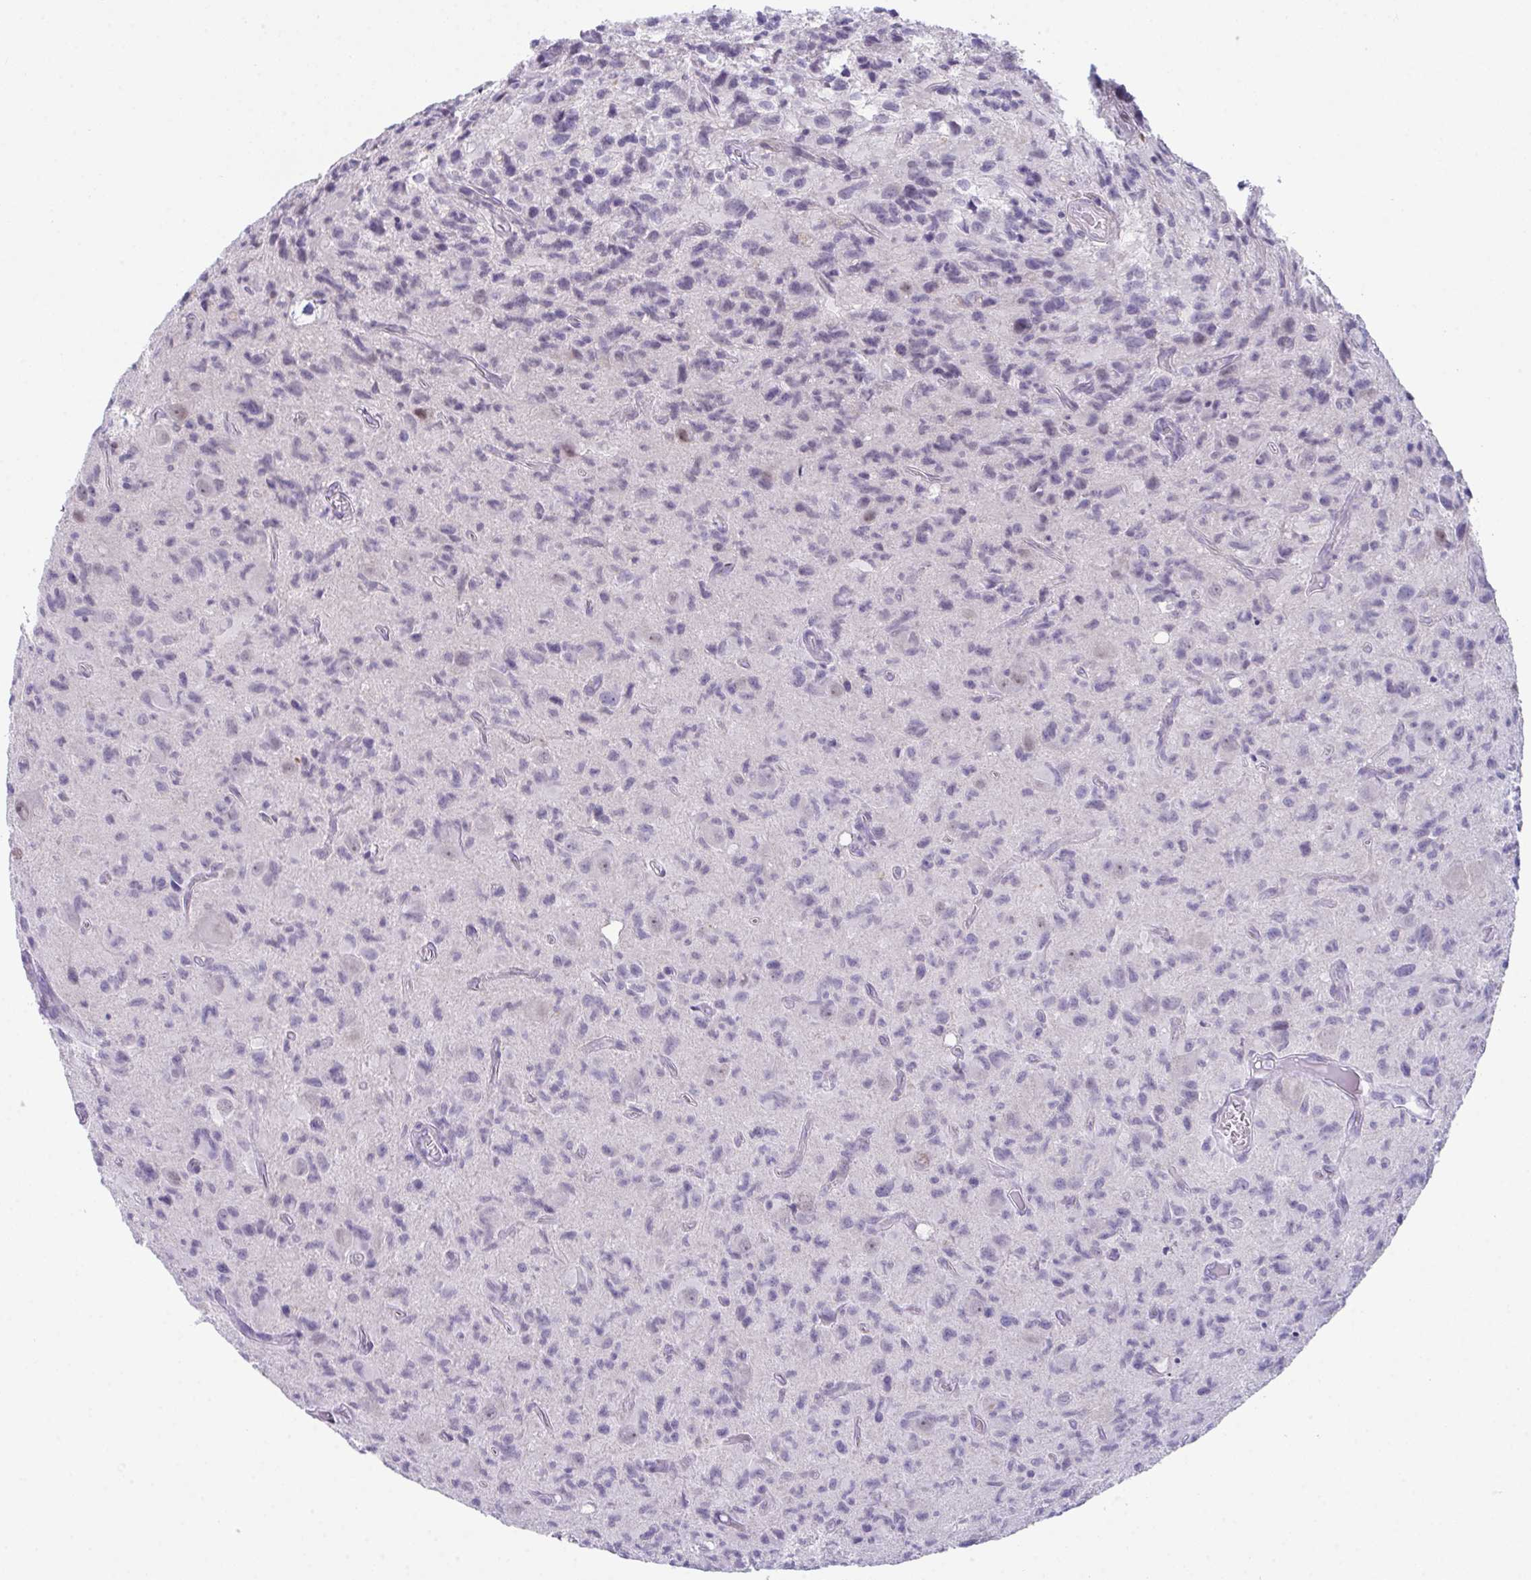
{"staining": {"intensity": "negative", "quantity": "none", "location": "none"}, "tissue": "glioma", "cell_type": "Tumor cells", "image_type": "cancer", "snomed": [{"axis": "morphology", "description": "Glioma, malignant, High grade"}, {"axis": "topography", "description": "Brain"}], "caption": "This is an immunohistochemistry (IHC) image of human malignant glioma (high-grade). There is no staining in tumor cells.", "gene": "ATP6V0D2", "patient": {"sex": "male", "age": 76}}